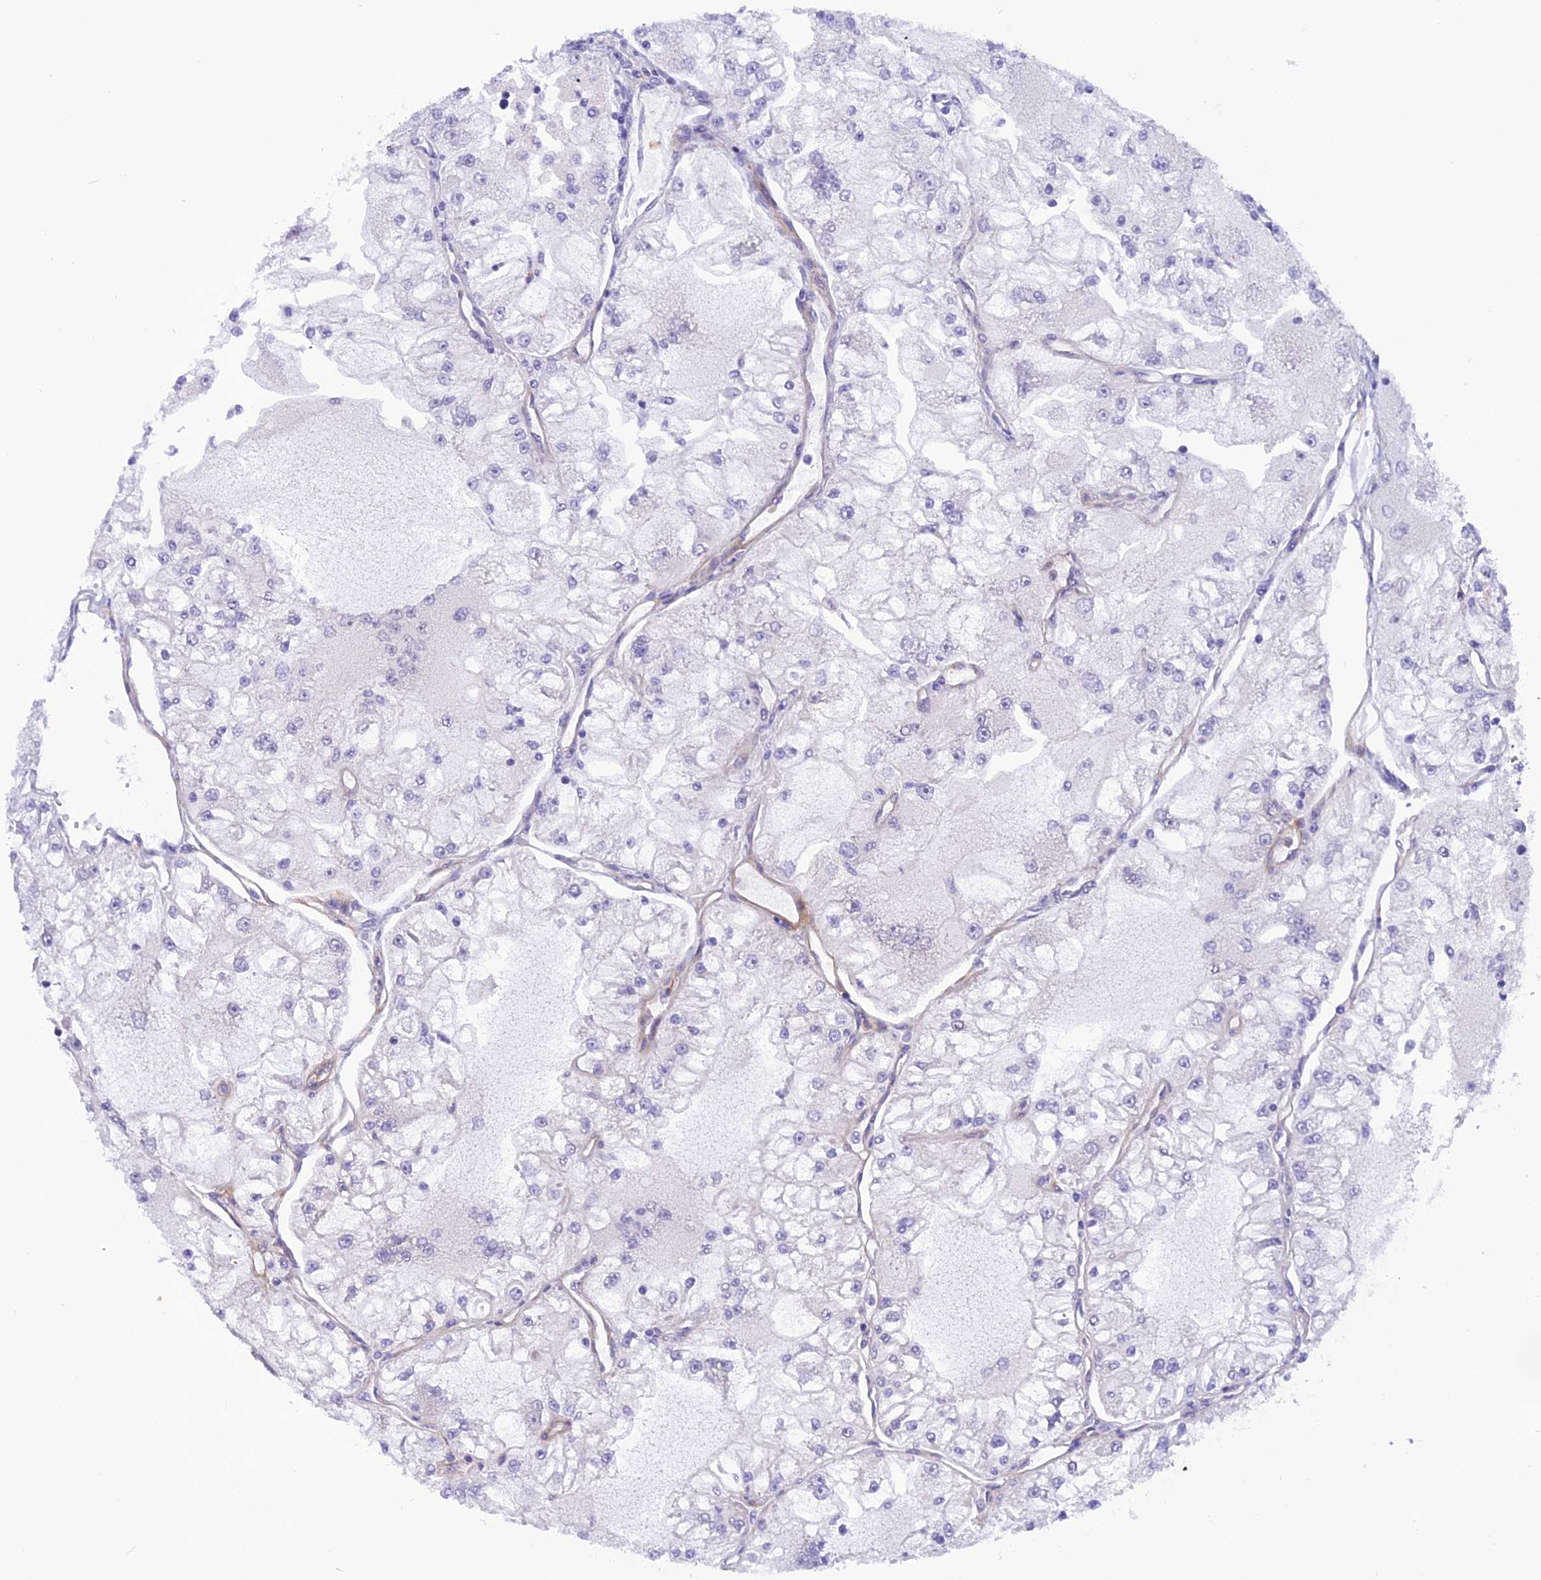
{"staining": {"intensity": "negative", "quantity": "none", "location": "none"}, "tissue": "renal cancer", "cell_type": "Tumor cells", "image_type": "cancer", "snomed": [{"axis": "morphology", "description": "Adenocarcinoma, NOS"}, {"axis": "topography", "description": "Kidney"}], "caption": "Tumor cells show no significant protein expression in renal cancer (adenocarcinoma). (Immunohistochemistry (ihc), brightfield microscopy, high magnification).", "gene": "TRIM3", "patient": {"sex": "female", "age": 72}}